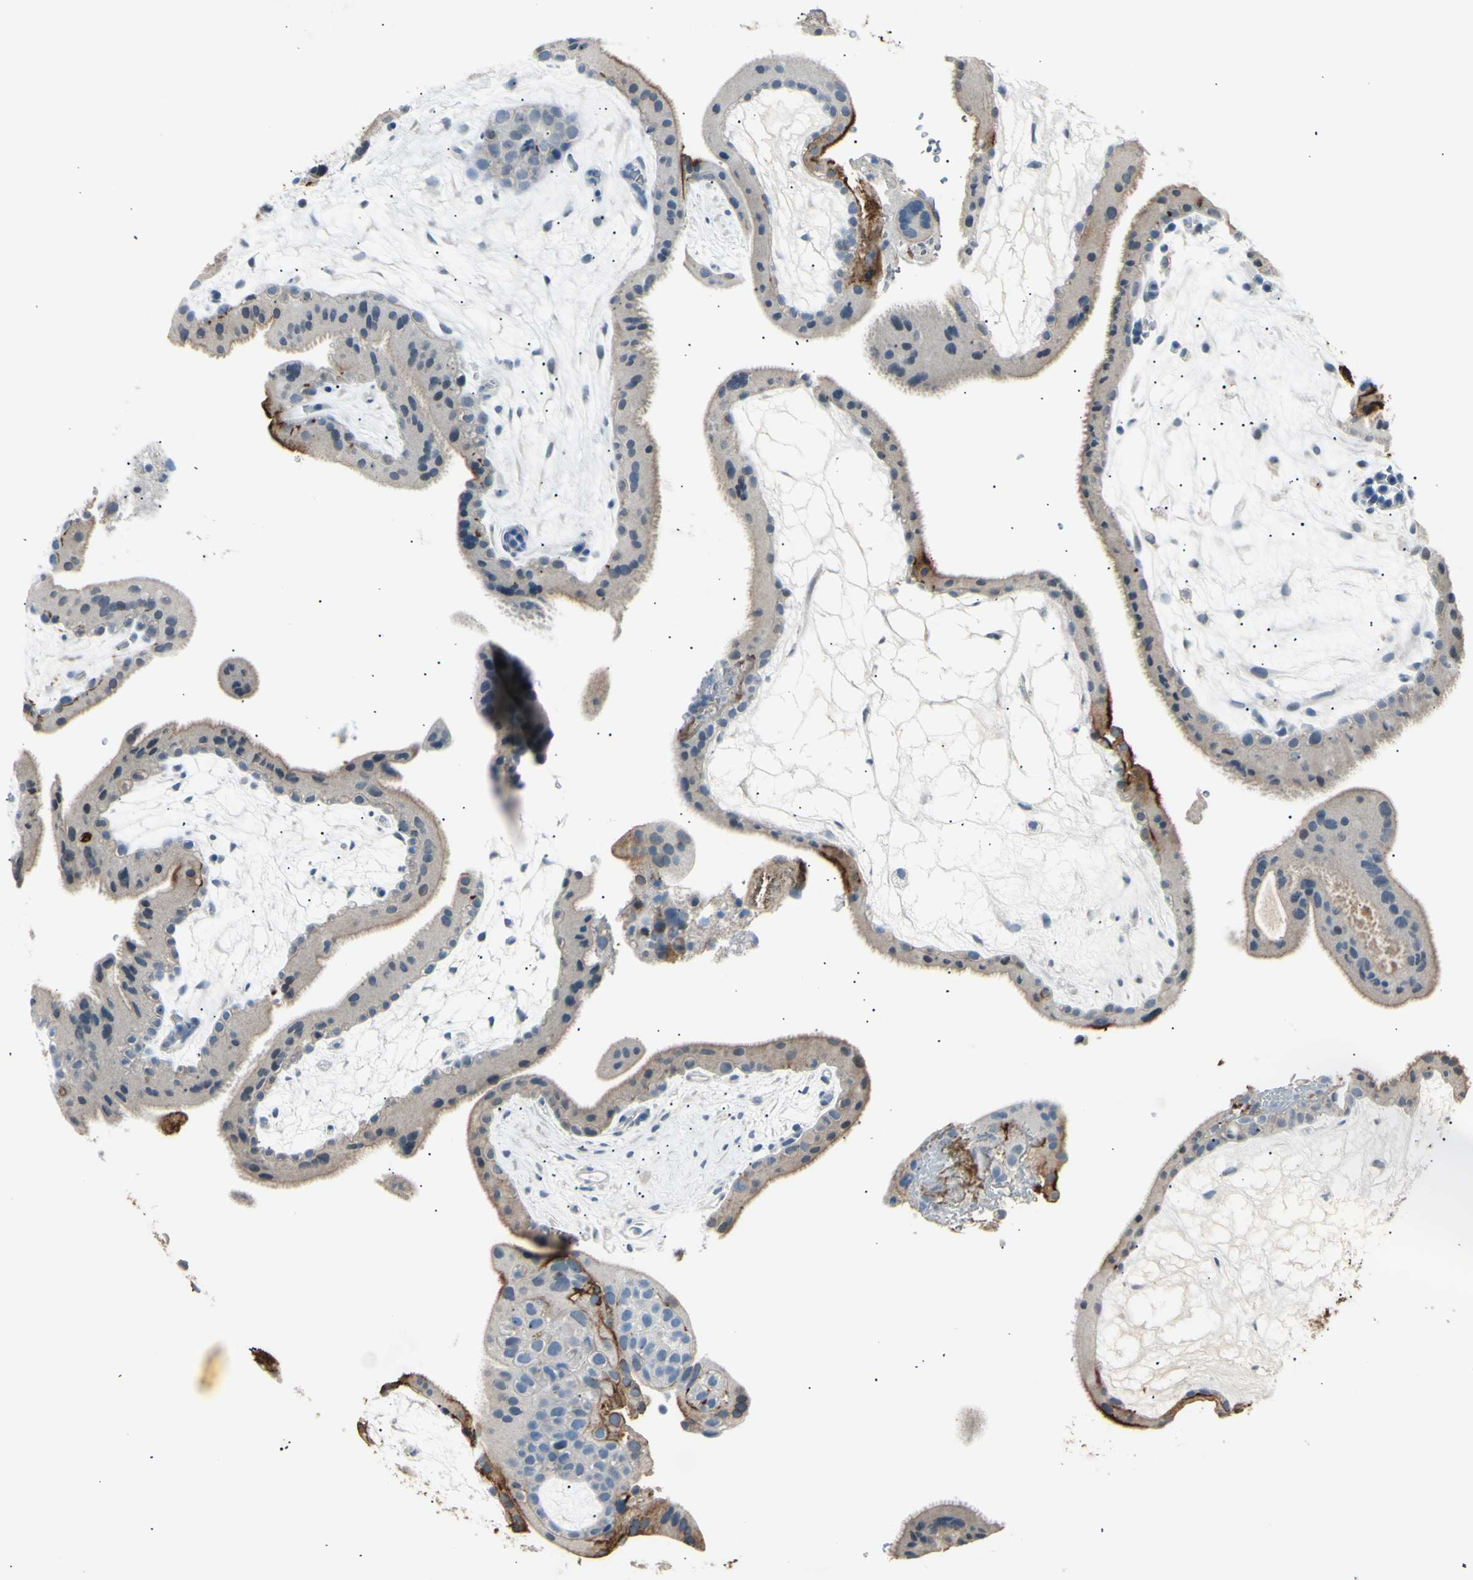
{"staining": {"intensity": "negative", "quantity": "none", "location": "none"}, "tissue": "placenta", "cell_type": "Decidual cells", "image_type": "normal", "snomed": [{"axis": "morphology", "description": "Normal tissue, NOS"}, {"axis": "topography", "description": "Placenta"}], "caption": "This image is of normal placenta stained with immunohistochemistry (IHC) to label a protein in brown with the nuclei are counter-stained blue. There is no expression in decidual cells. The staining is performed using DAB (3,3'-diaminobenzidine) brown chromogen with nuclei counter-stained in using hematoxylin.", "gene": "LHPP", "patient": {"sex": "female", "age": 19}}